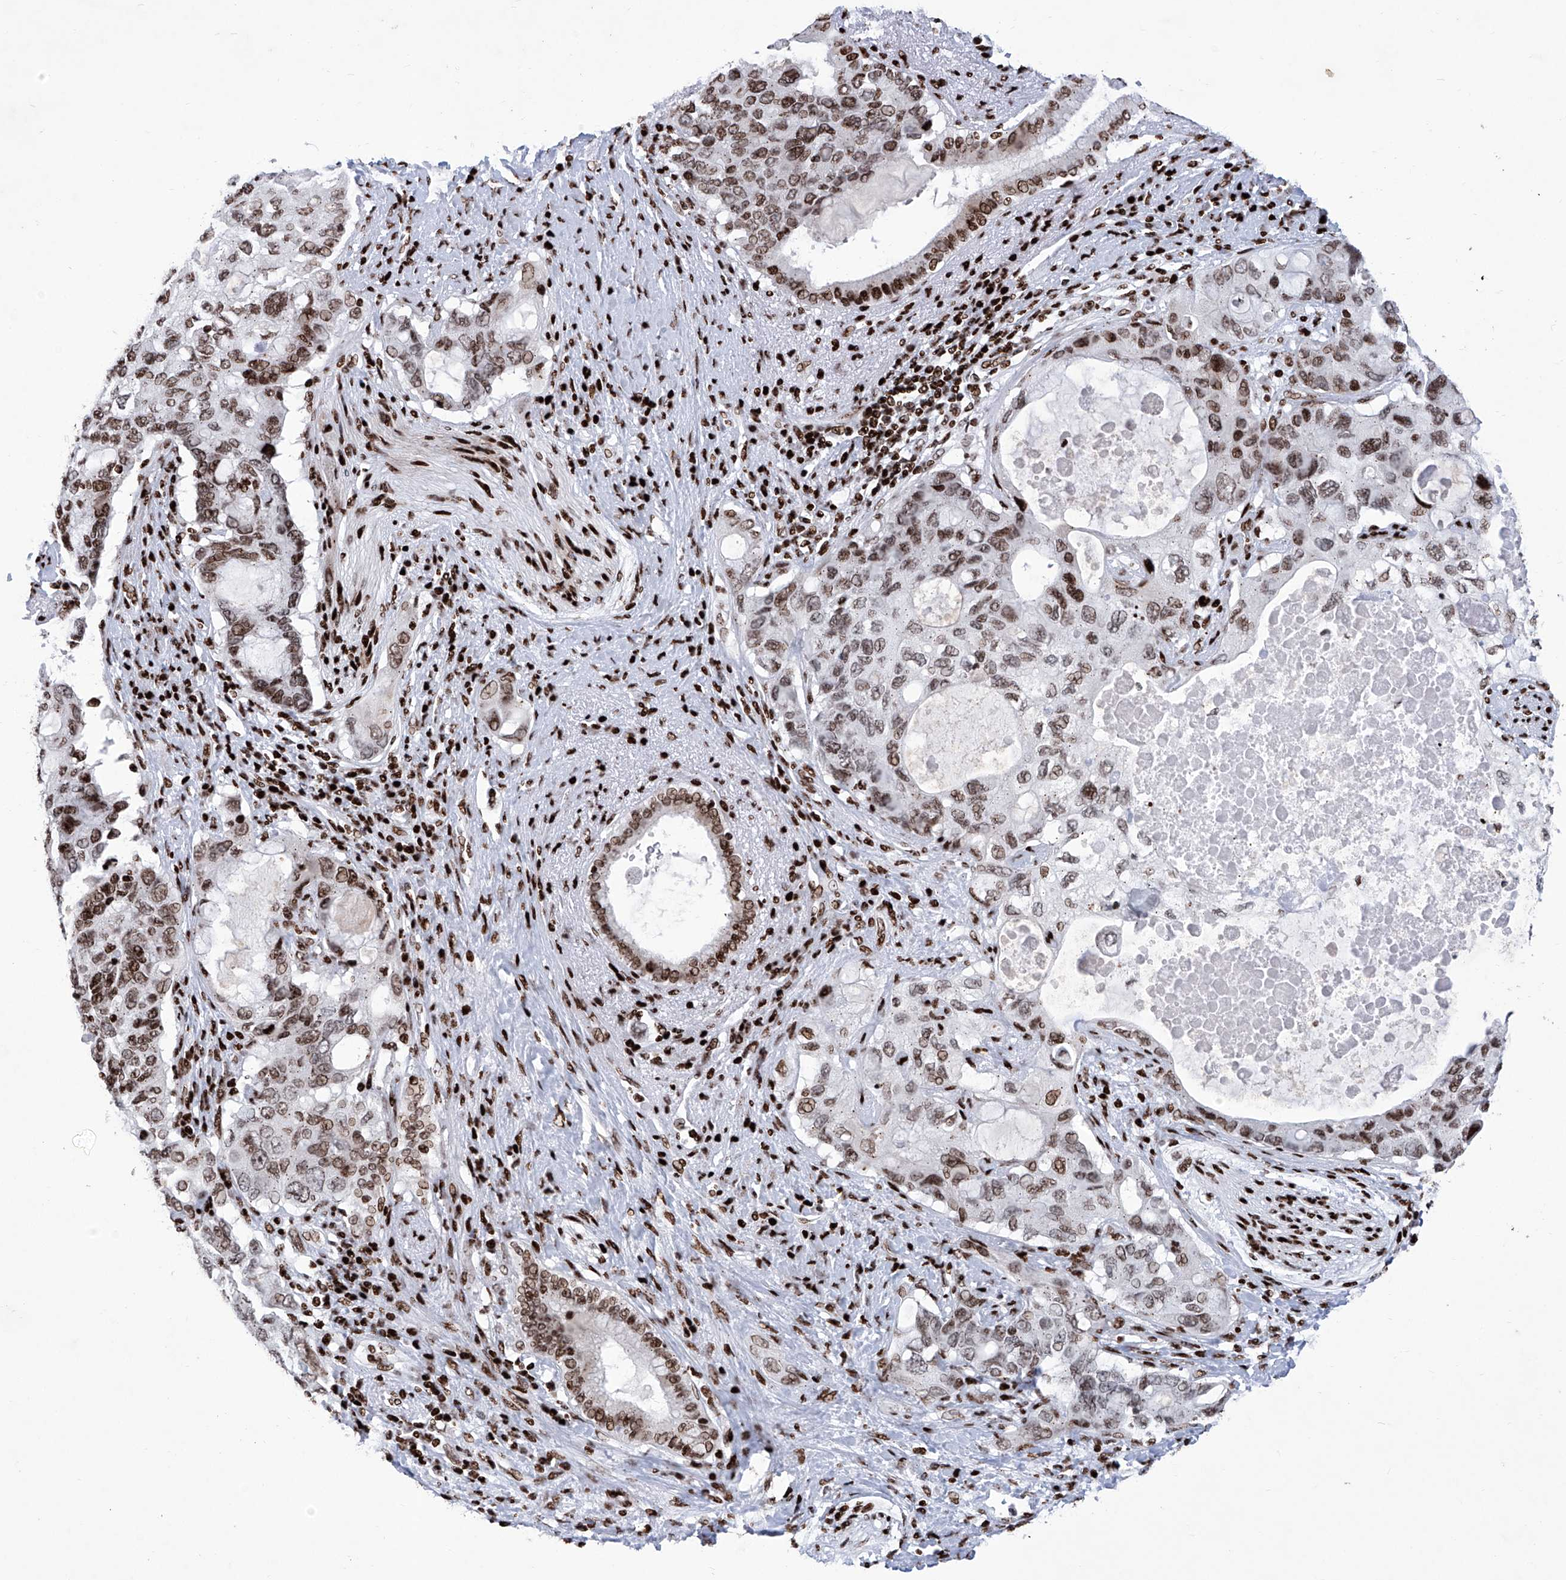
{"staining": {"intensity": "moderate", "quantity": ">75%", "location": "nuclear"}, "tissue": "pancreatic cancer", "cell_type": "Tumor cells", "image_type": "cancer", "snomed": [{"axis": "morphology", "description": "Adenocarcinoma, NOS"}, {"axis": "topography", "description": "Pancreas"}], "caption": "Adenocarcinoma (pancreatic) stained with a protein marker shows moderate staining in tumor cells.", "gene": "HEY2", "patient": {"sex": "female", "age": 56}}